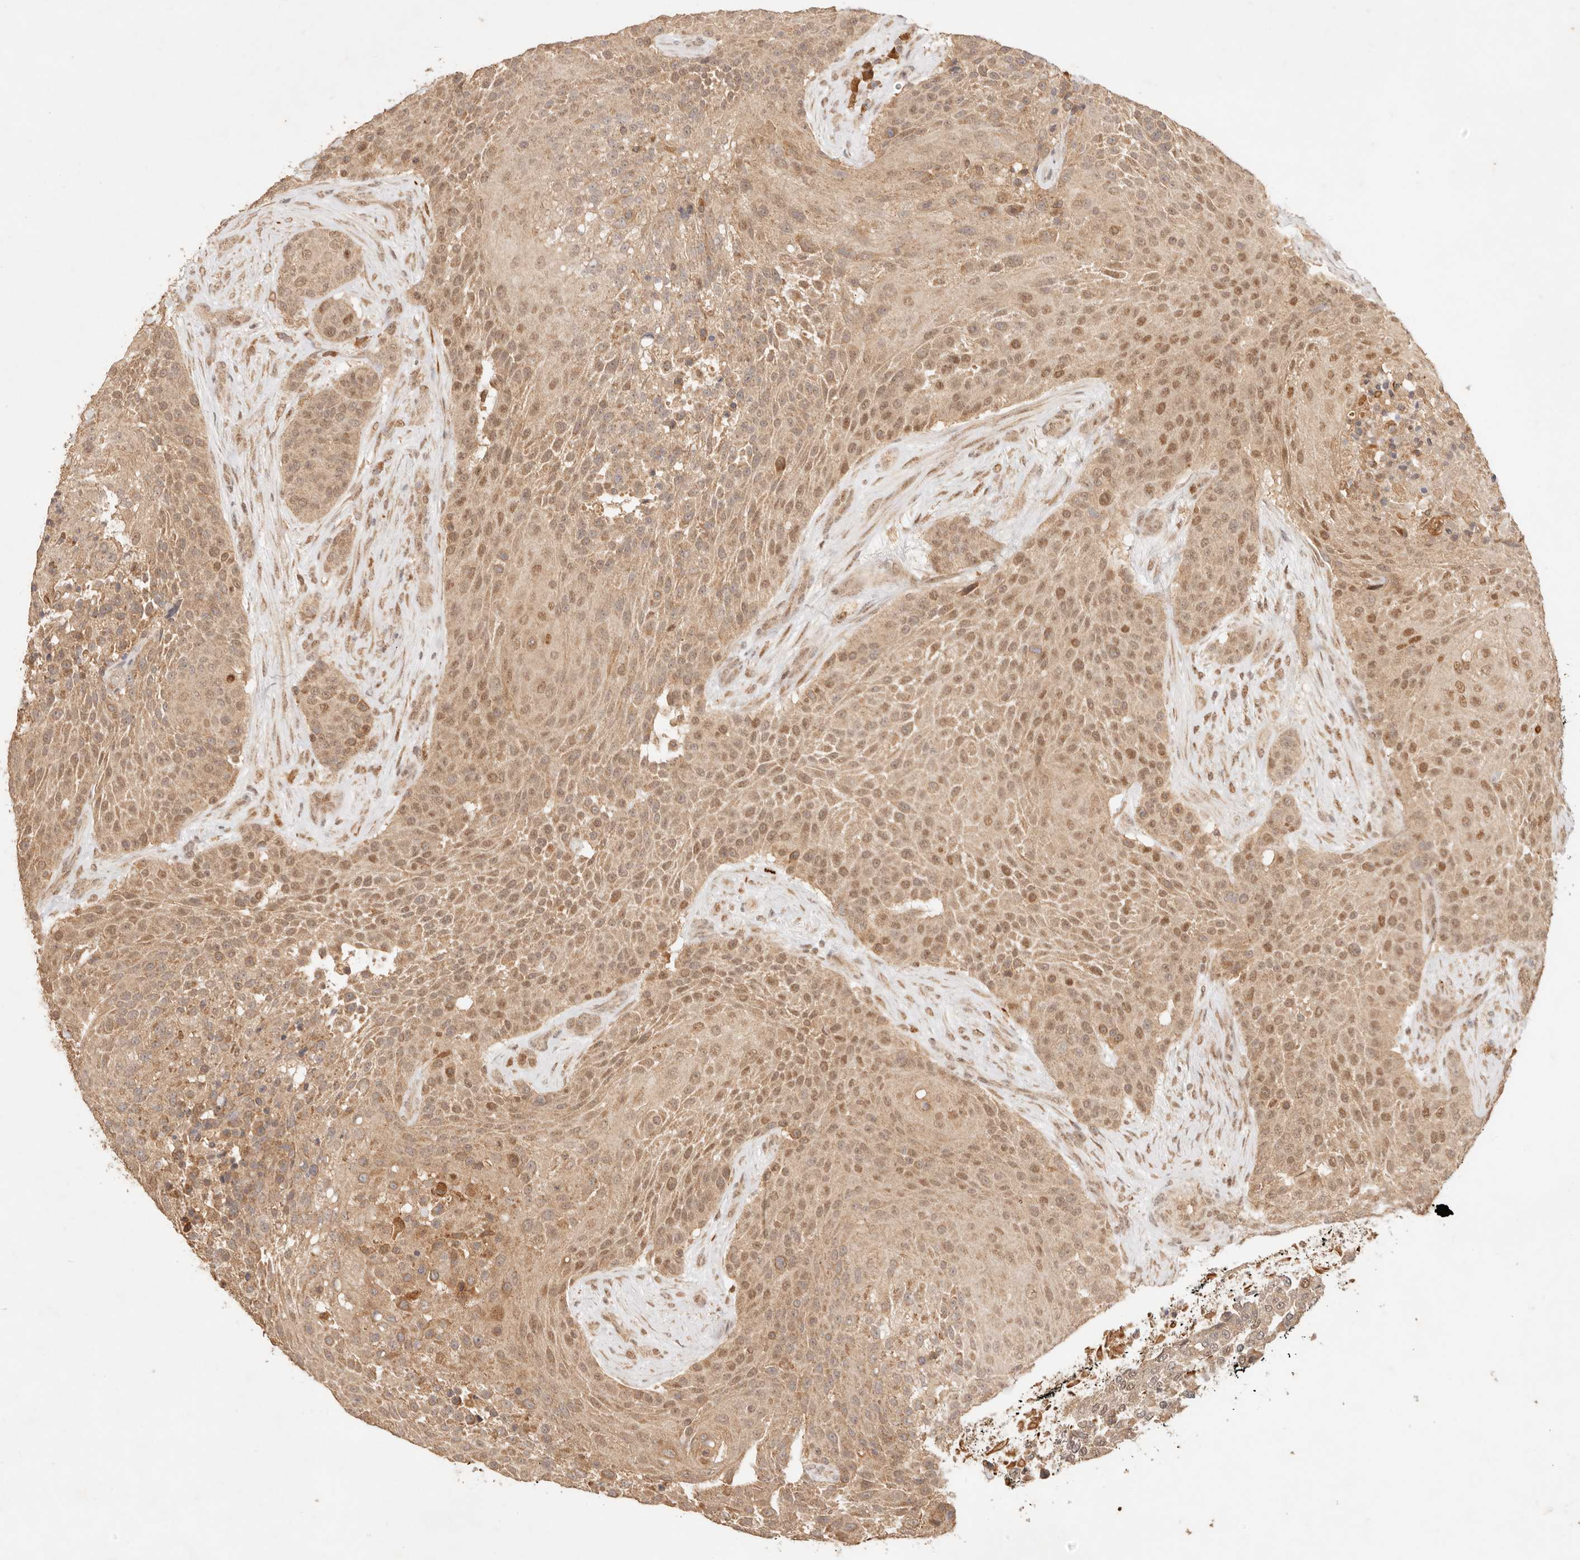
{"staining": {"intensity": "moderate", "quantity": ">75%", "location": "cytoplasmic/membranous,nuclear"}, "tissue": "urothelial cancer", "cell_type": "Tumor cells", "image_type": "cancer", "snomed": [{"axis": "morphology", "description": "Urothelial carcinoma, High grade"}, {"axis": "topography", "description": "Urinary bladder"}], "caption": "Immunohistochemistry micrograph of urothelial cancer stained for a protein (brown), which exhibits medium levels of moderate cytoplasmic/membranous and nuclear positivity in approximately >75% of tumor cells.", "gene": "TRIM11", "patient": {"sex": "female", "age": 63}}